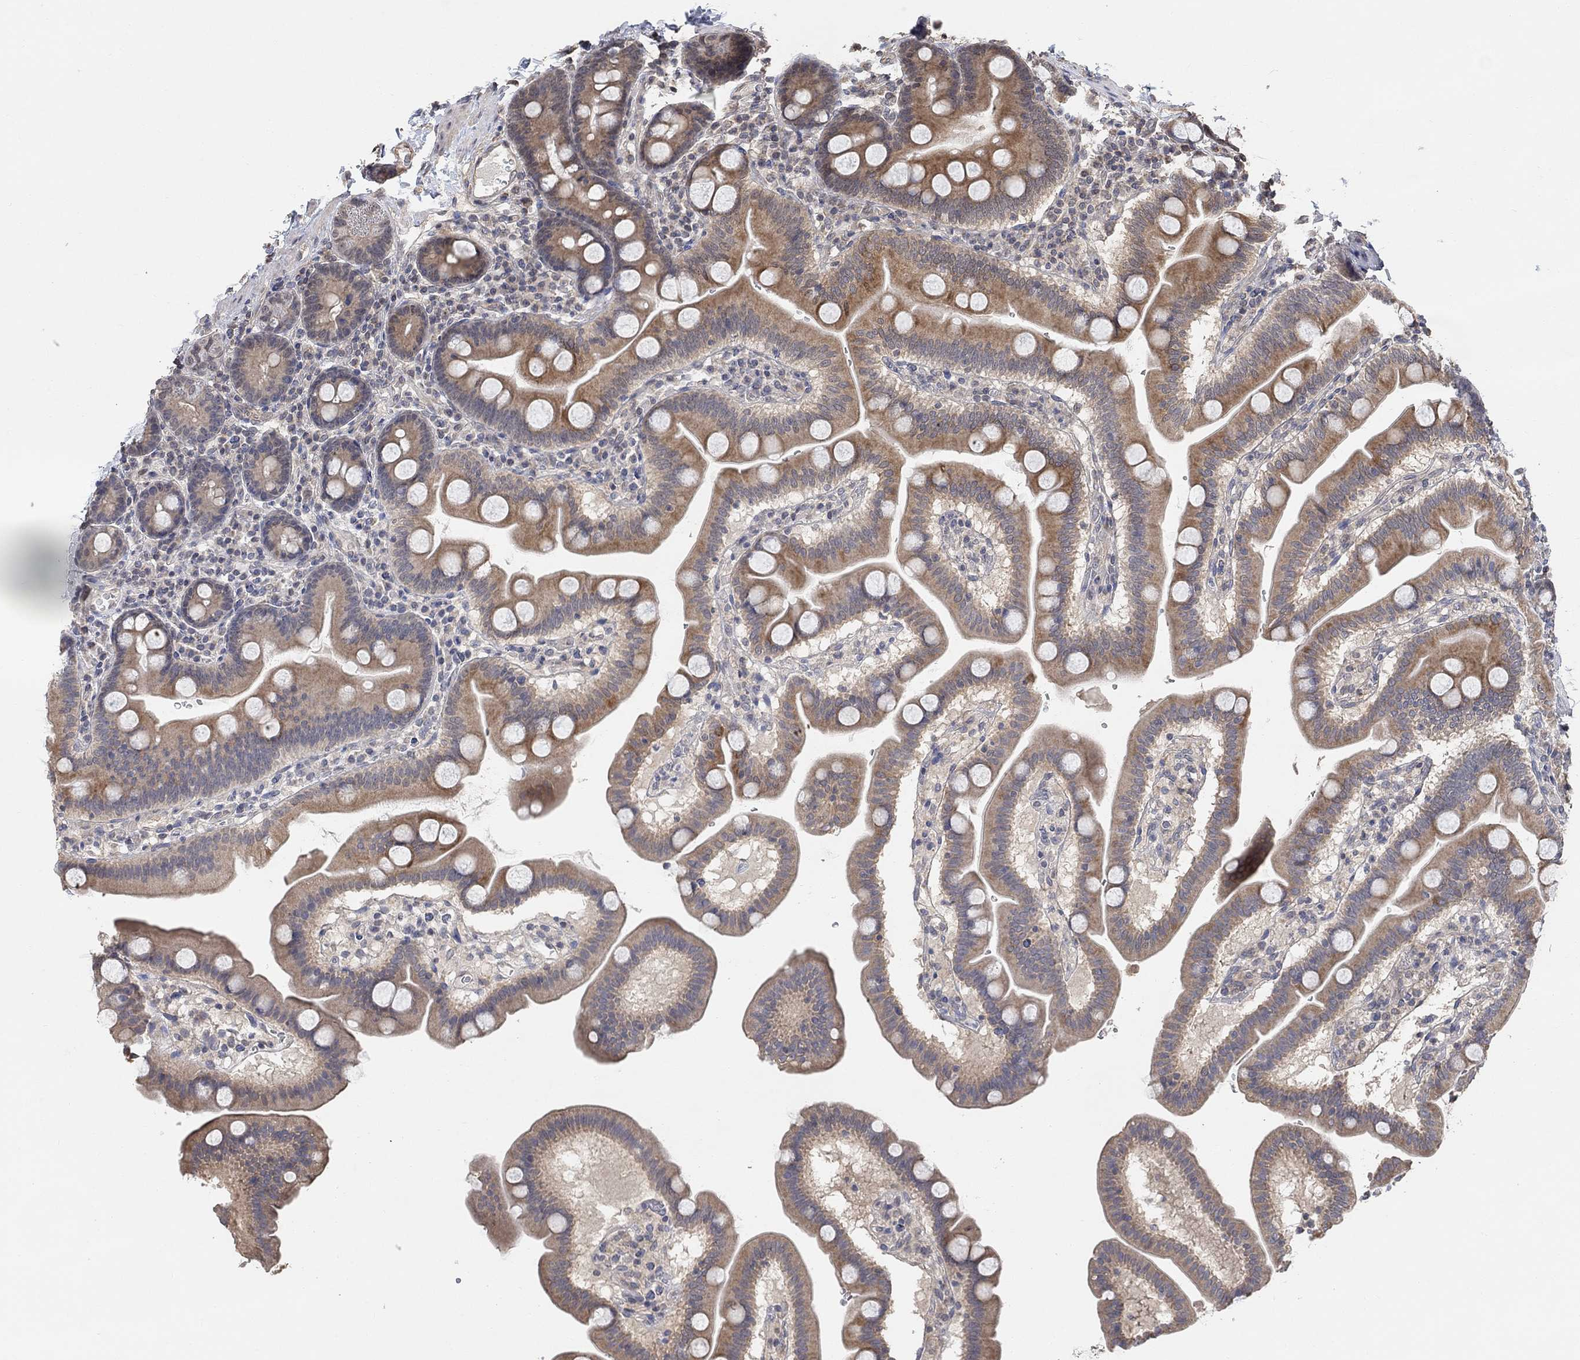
{"staining": {"intensity": "strong", "quantity": "25%-75%", "location": "cytoplasmic/membranous"}, "tissue": "duodenum", "cell_type": "Glandular cells", "image_type": "normal", "snomed": [{"axis": "morphology", "description": "Normal tissue, NOS"}, {"axis": "topography", "description": "Duodenum"}], "caption": "Protein expression analysis of normal duodenum displays strong cytoplasmic/membranous staining in approximately 25%-75% of glandular cells. (DAB IHC with brightfield microscopy, high magnification).", "gene": "UNC5B", "patient": {"sex": "male", "age": 59}}